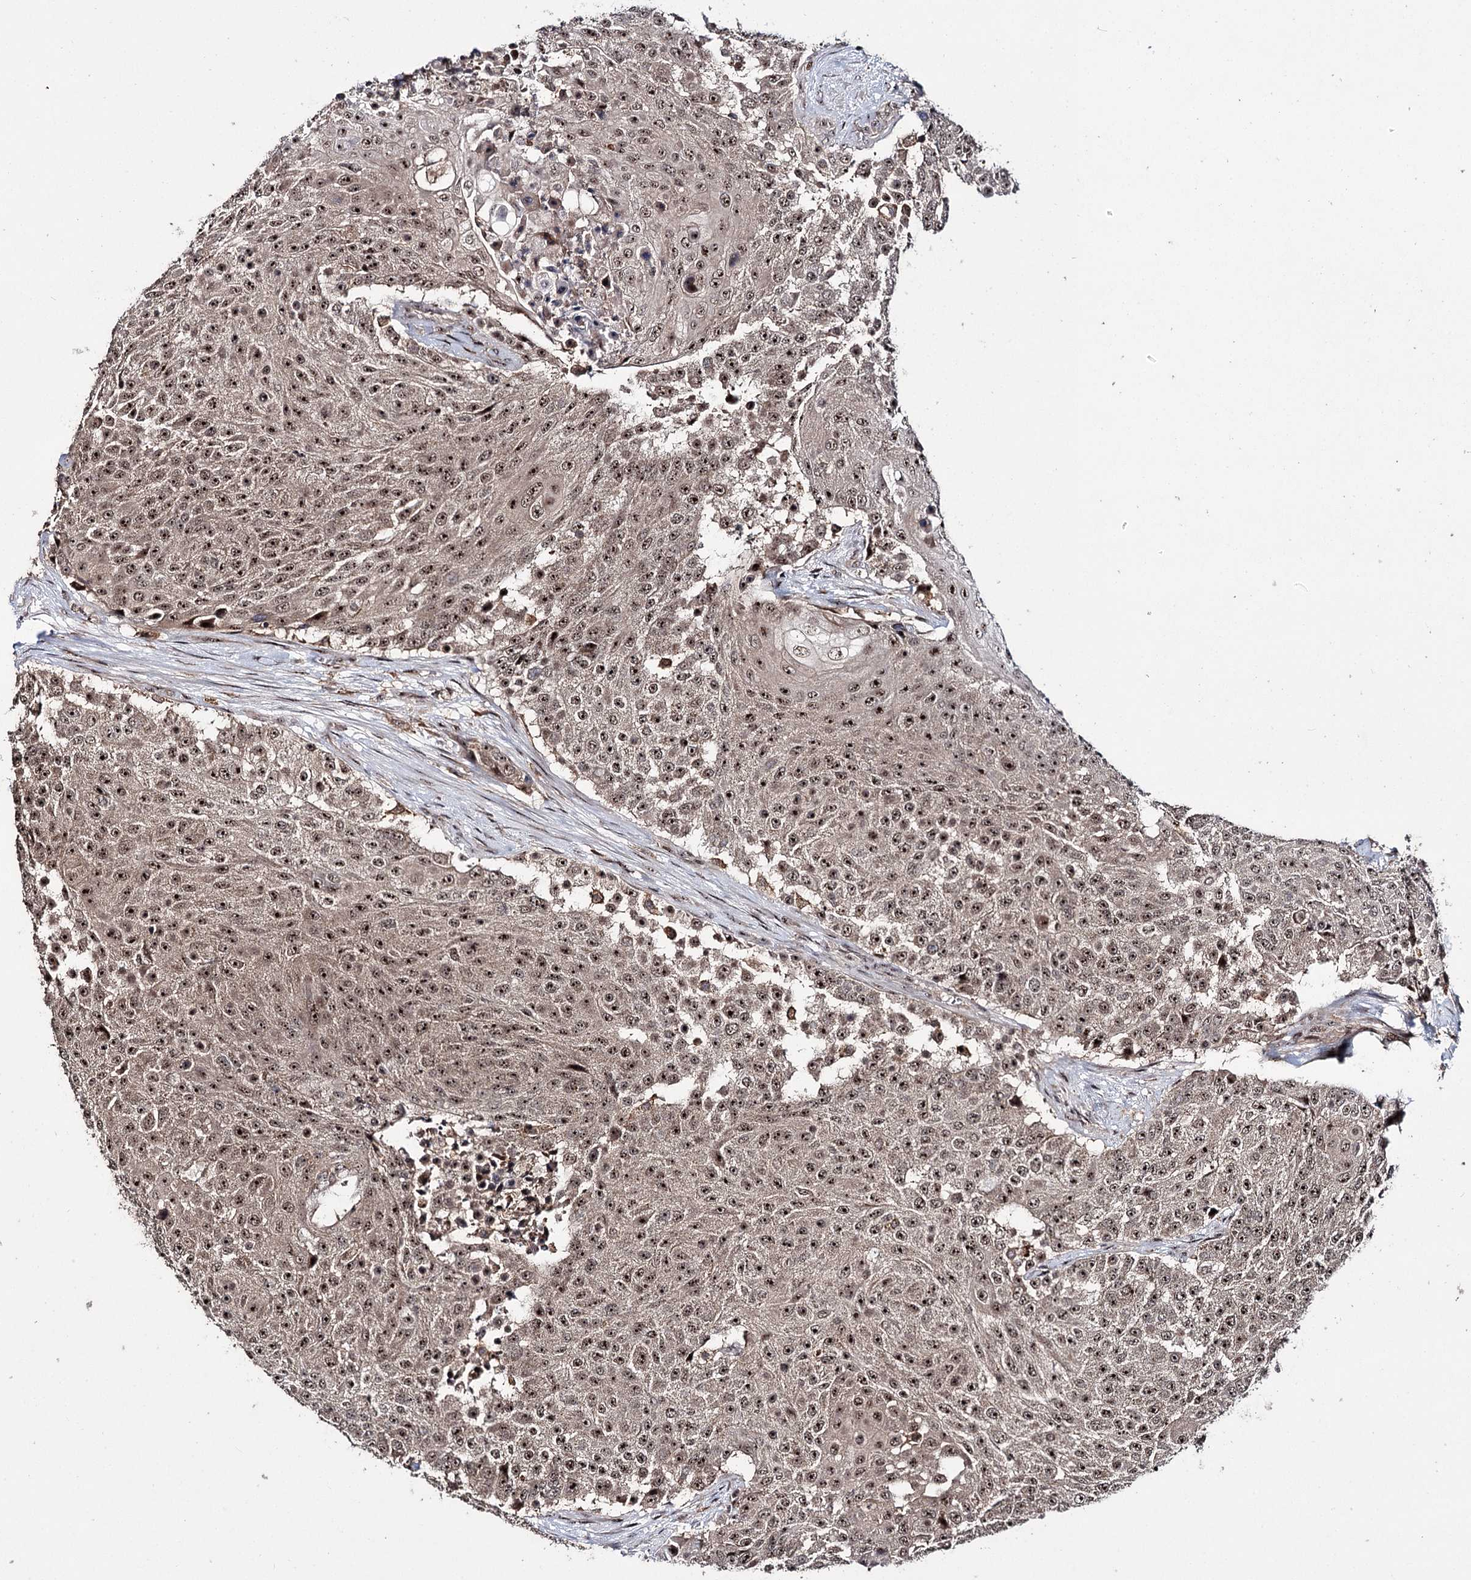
{"staining": {"intensity": "strong", "quantity": ">75%", "location": "cytoplasmic/membranous,nuclear"}, "tissue": "urothelial cancer", "cell_type": "Tumor cells", "image_type": "cancer", "snomed": [{"axis": "morphology", "description": "Urothelial carcinoma, High grade"}, {"axis": "topography", "description": "Urinary bladder"}], "caption": "Brown immunohistochemical staining in high-grade urothelial carcinoma displays strong cytoplasmic/membranous and nuclear expression in approximately >75% of tumor cells. The protein of interest is shown in brown color, while the nuclei are stained blue.", "gene": "MKNK2", "patient": {"sex": "female", "age": 63}}